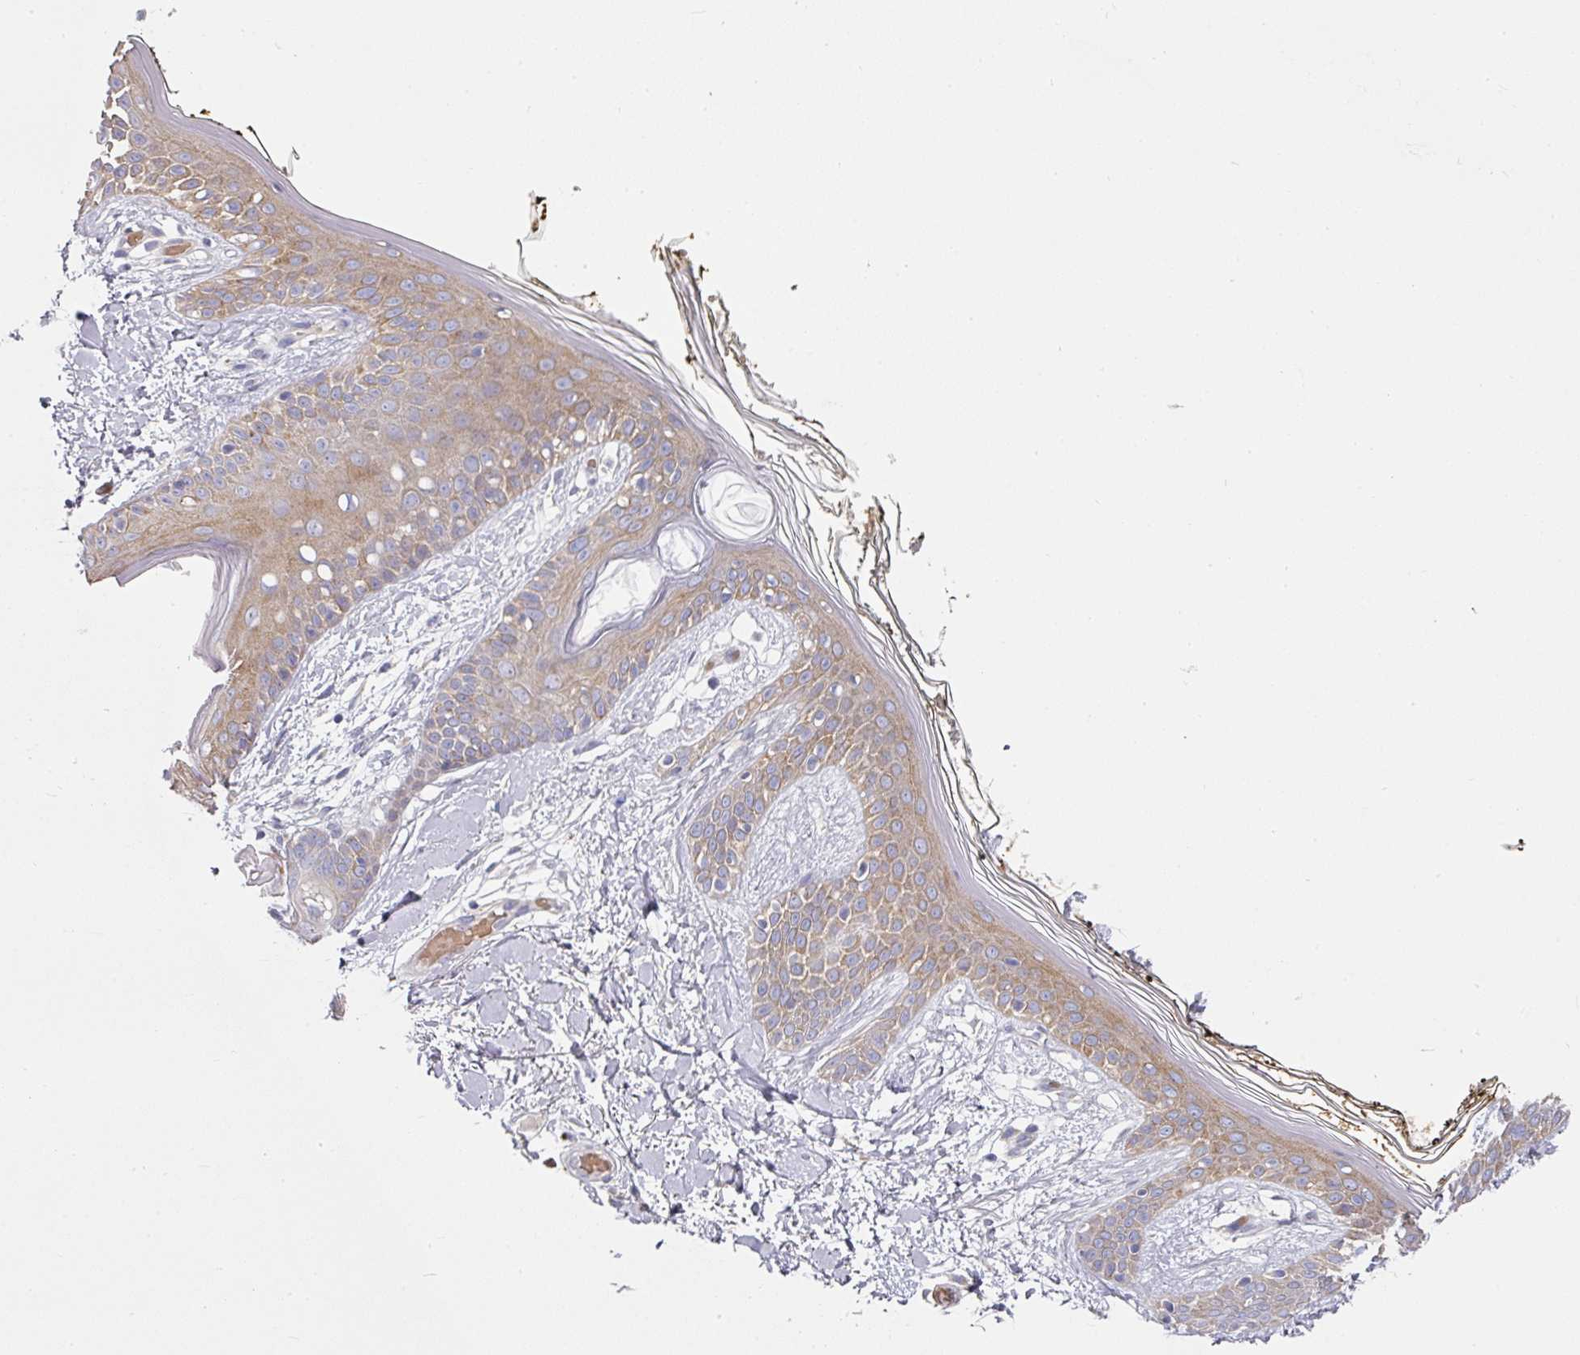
{"staining": {"intensity": "negative", "quantity": "none", "location": "none"}, "tissue": "skin", "cell_type": "Fibroblasts", "image_type": "normal", "snomed": [{"axis": "morphology", "description": "Normal tissue, NOS"}, {"axis": "topography", "description": "Skin"}], "caption": "Immunohistochemistry of unremarkable skin exhibits no staining in fibroblasts.", "gene": "PYROXD2", "patient": {"sex": "female", "age": 34}}